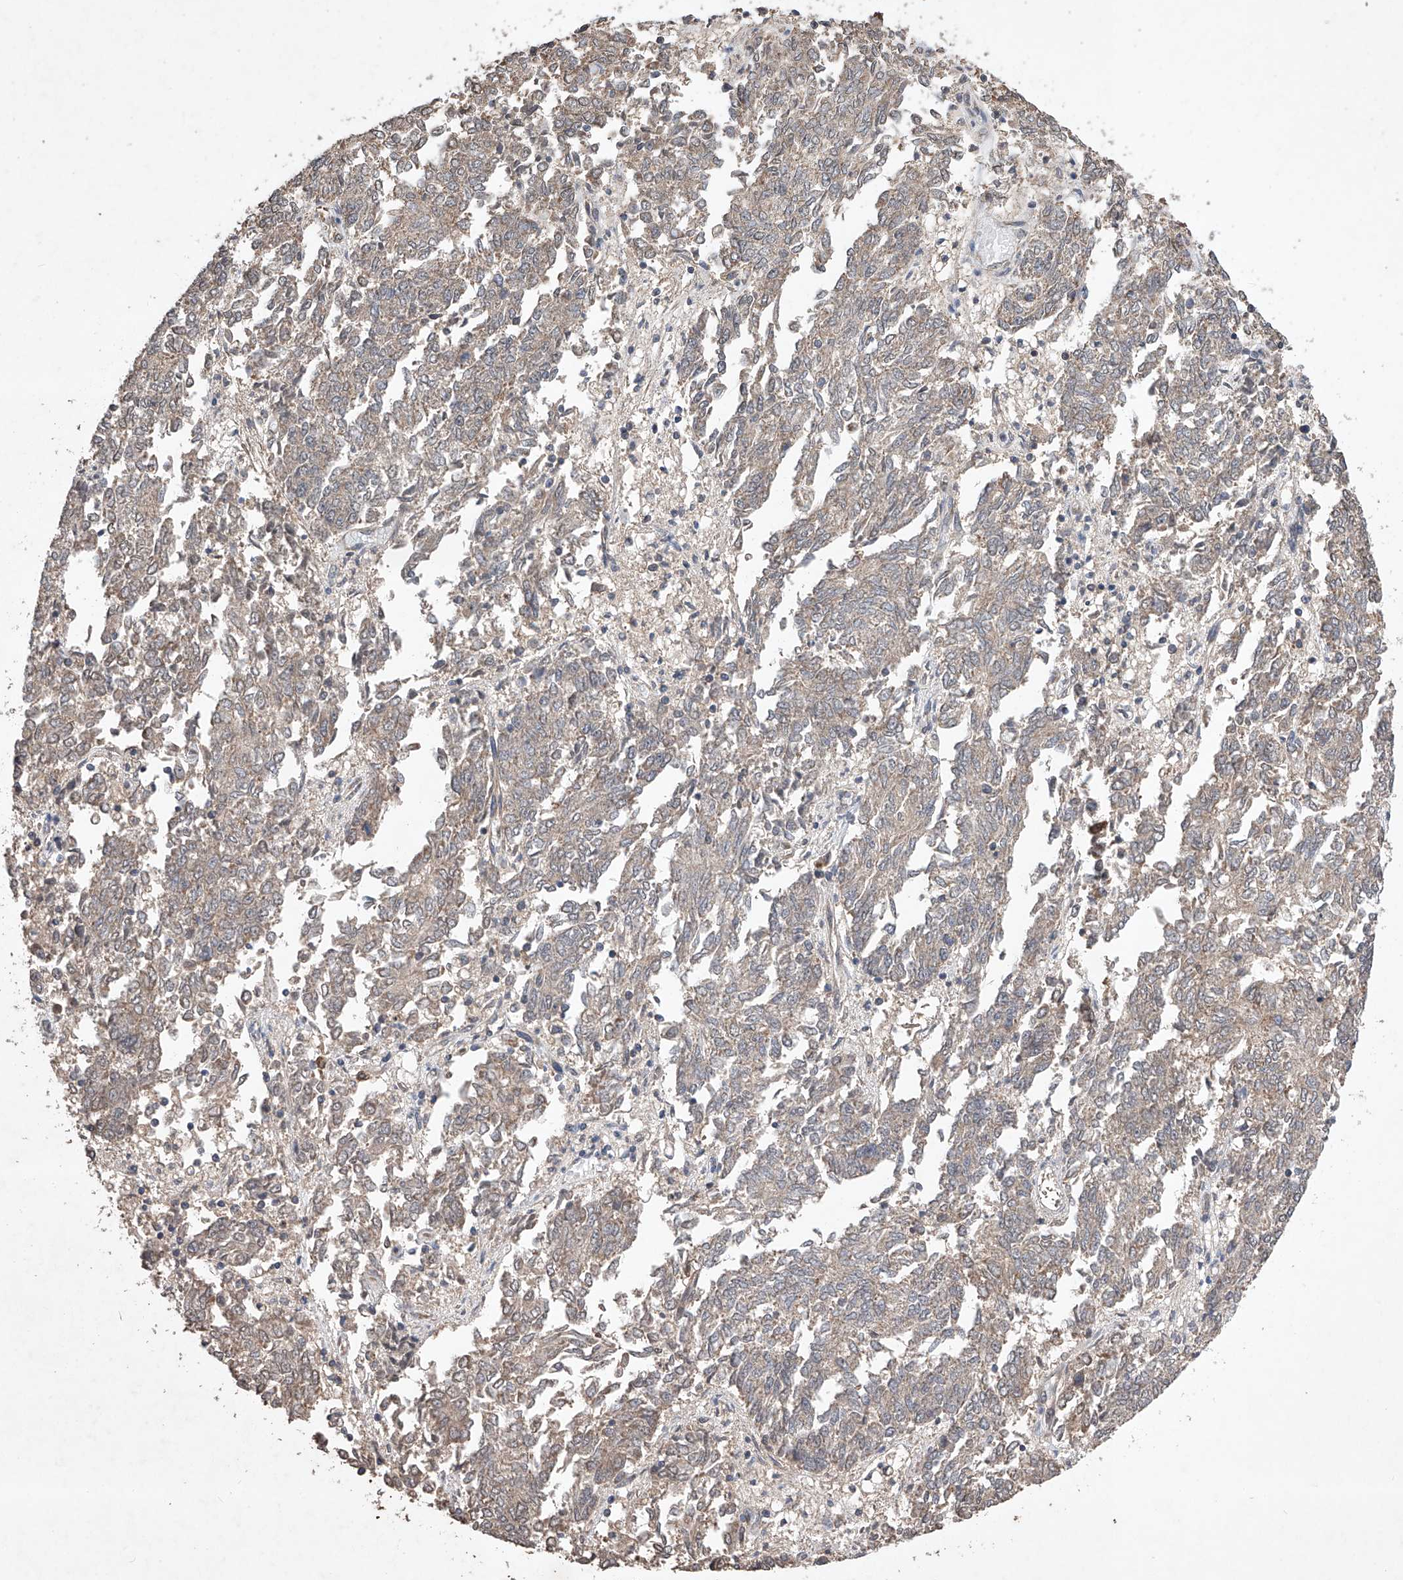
{"staining": {"intensity": "weak", "quantity": "25%-75%", "location": "cytoplasmic/membranous"}, "tissue": "endometrial cancer", "cell_type": "Tumor cells", "image_type": "cancer", "snomed": [{"axis": "morphology", "description": "Adenocarcinoma, NOS"}, {"axis": "topography", "description": "Endometrium"}], "caption": "Immunohistochemical staining of endometrial adenocarcinoma reveals low levels of weak cytoplasmic/membranous expression in approximately 25%-75% of tumor cells. The staining was performed using DAB (3,3'-diaminobenzidine), with brown indicating positive protein expression. Nuclei are stained blue with hematoxylin.", "gene": "LURAP1", "patient": {"sex": "female", "age": 80}}